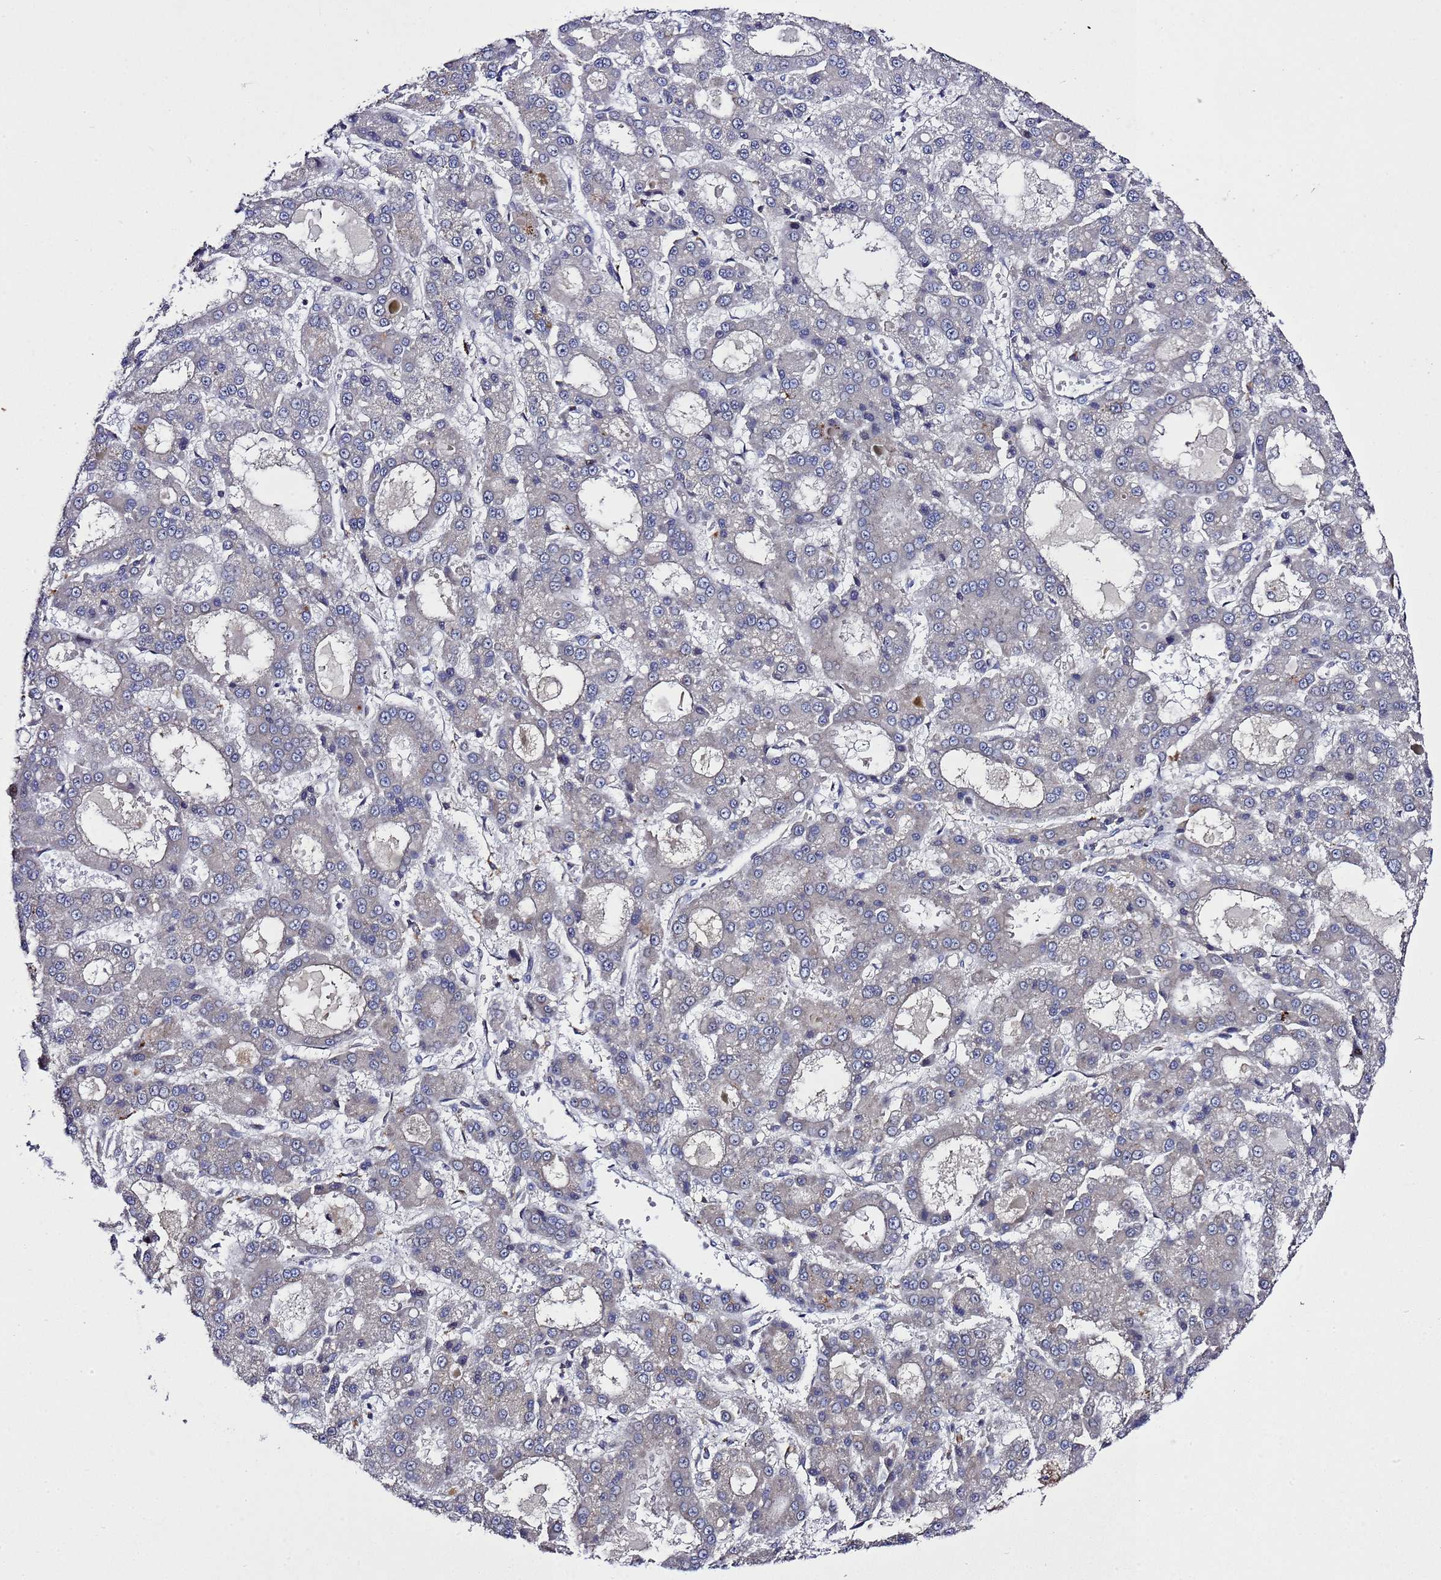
{"staining": {"intensity": "negative", "quantity": "none", "location": "none"}, "tissue": "liver cancer", "cell_type": "Tumor cells", "image_type": "cancer", "snomed": [{"axis": "morphology", "description": "Carcinoma, Hepatocellular, NOS"}, {"axis": "topography", "description": "Liver"}], "caption": "DAB (3,3'-diaminobenzidine) immunohistochemical staining of liver cancer exhibits no significant staining in tumor cells.", "gene": "ALG3", "patient": {"sex": "male", "age": 70}}